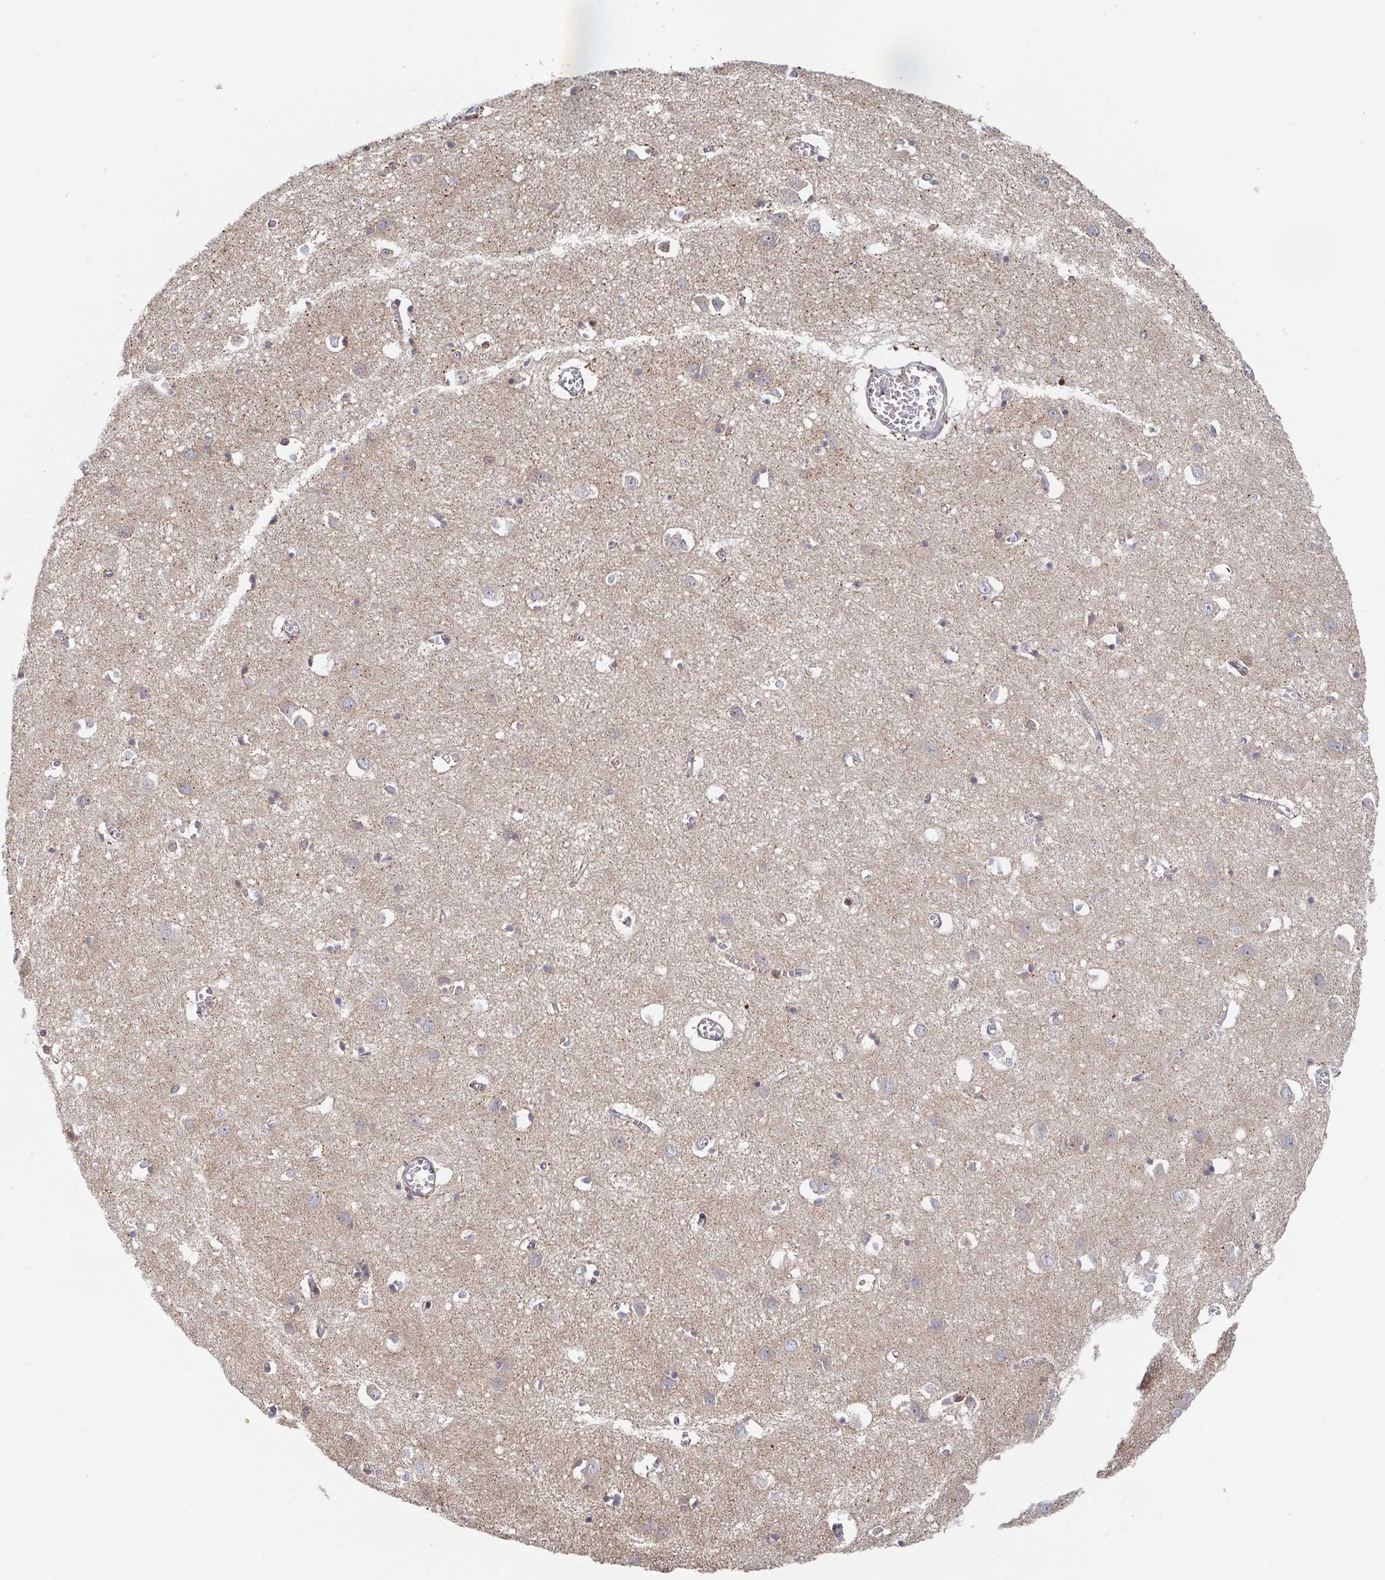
{"staining": {"intensity": "weak", "quantity": "25%-75%", "location": "cytoplasmic/membranous"}, "tissue": "cerebral cortex", "cell_type": "Endothelial cells", "image_type": "normal", "snomed": [{"axis": "morphology", "description": "Normal tissue, NOS"}, {"axis": "topography", "description": "Cerebral cortex"}], "caption": "Immunohistochemistry (IHC) staining of unremarkable cerebral cortex, which displays low levels of weak cytoplasmic/membranous expression in about 25%-75% of endothelial cells indicating weak cytoplasmic/membranous protein positivity. The staining was performed using DAB (3,3'-diaminobenzidine) (brown) for protein detection and nuclei were counterstained in hematoxylin (blue).", "gene": "STARD8", "patient": {"sex": "male", "age": 70}}